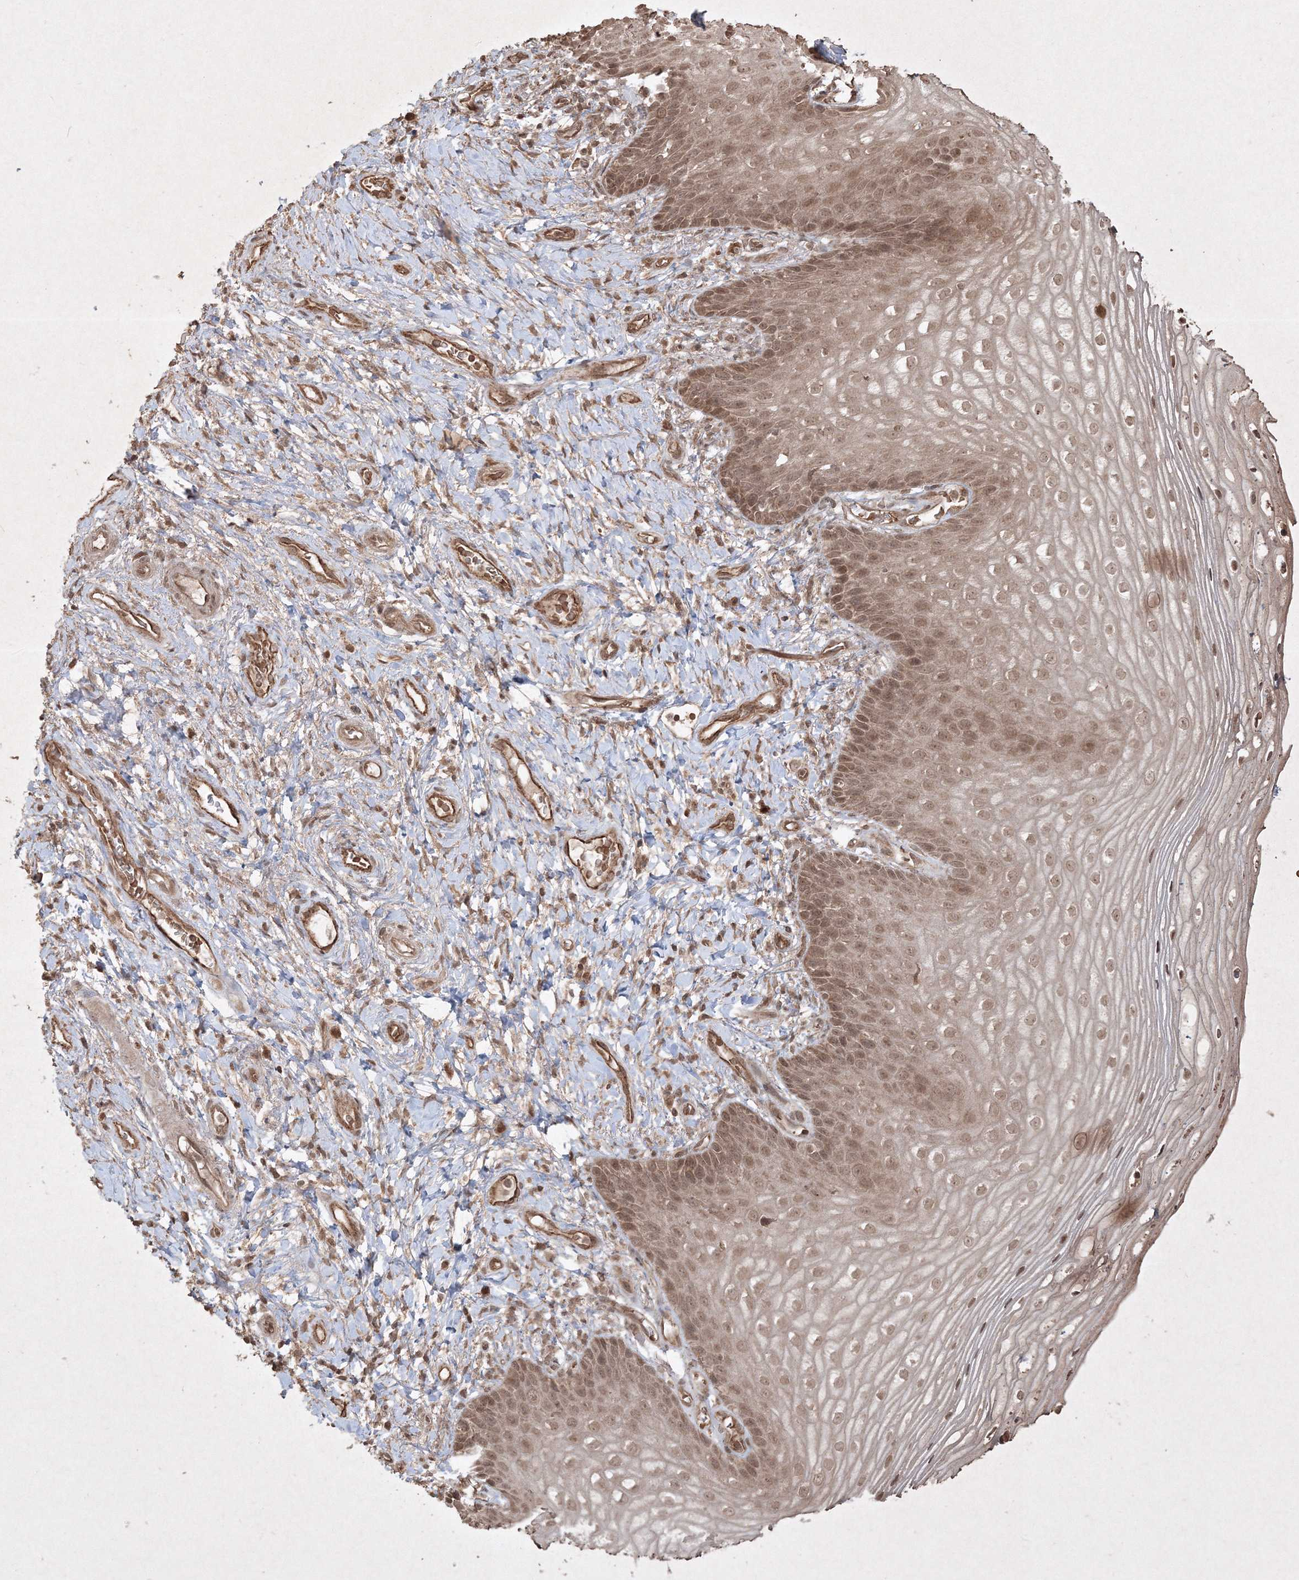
{"staining": {"intensity": "moderate", "quantity": ">75%", "location": "nuclear"}, "tissue": "vagina", "cell_type": "Squamous epithelial cells", "image_type": "normal", "snomed": [{"axis": "morphology", "description": "Normal tissue, NOS"}, {"axis": "topography", "description": "Vagina"}], "caption": "Immunohistochemical staining of unremarkable vagina displays medium levels of moderate nuclear positivity in about >75% of squamous epithelial cells.", "gene": "PELI3", "patient": {"sex": "female", "age": 60}}